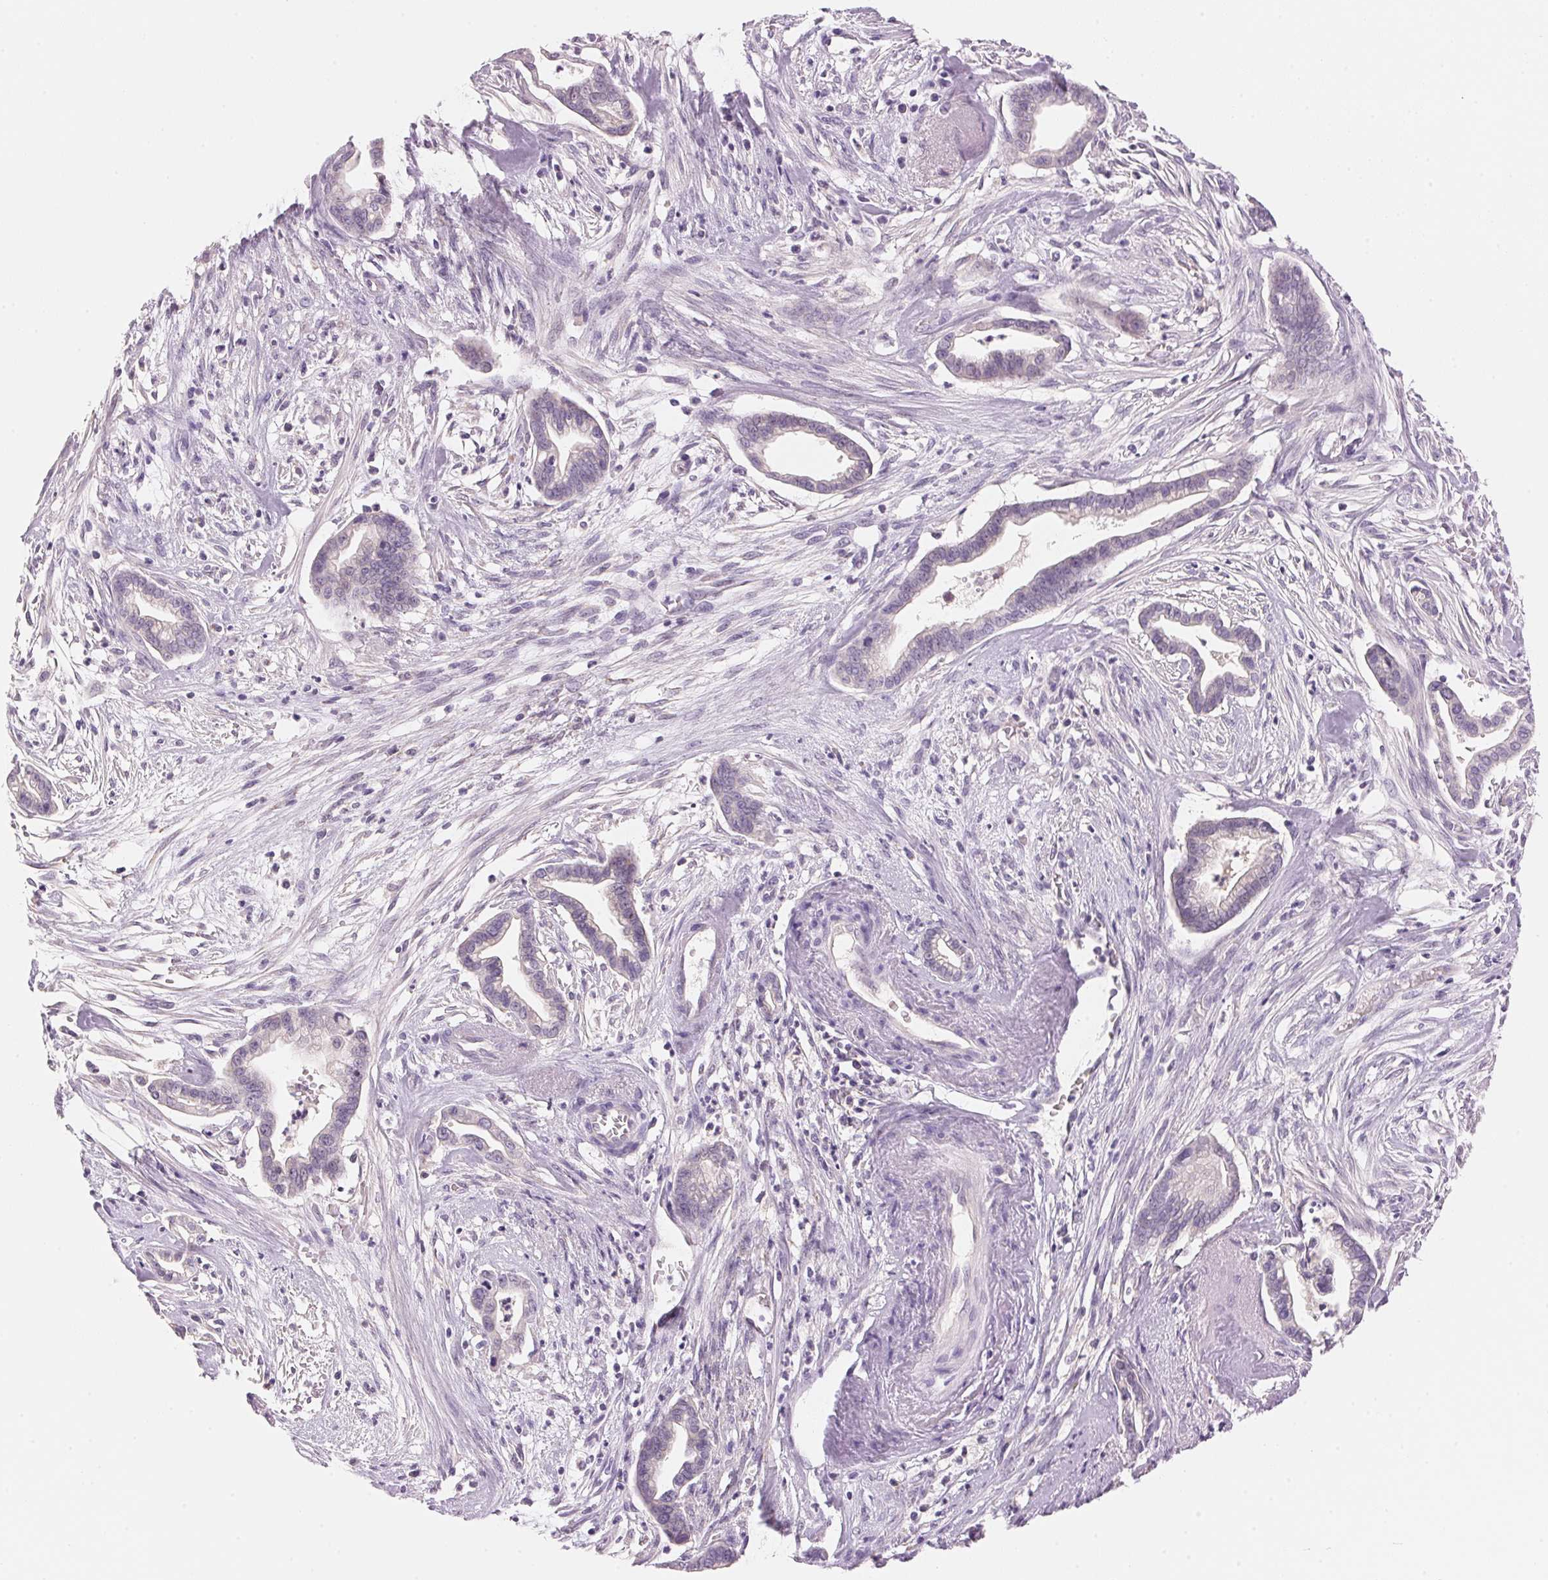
{"staining": {"intensity": "negative", "quantity": "none", "location": "none"}, "tissue": "cervical cancer", "cell_type": "Tumor cells", "image_type": "cancer", "snomed": [{"axis": "morphology", "description": "Adenocarcinoma, NOS"}, {"axis": "topography", "description": "Cervix"}], "caption": "High power microscopy histopathology image of an immunohistochemistry (IHC) histopathology image of cervical cancer, revealing no significant positivity in tumor cells. (Brightfield microscopy of DAB IHC at high magnification).", "gene": "CYP11B1", "patient": {"sex": "female", "age": 62}}